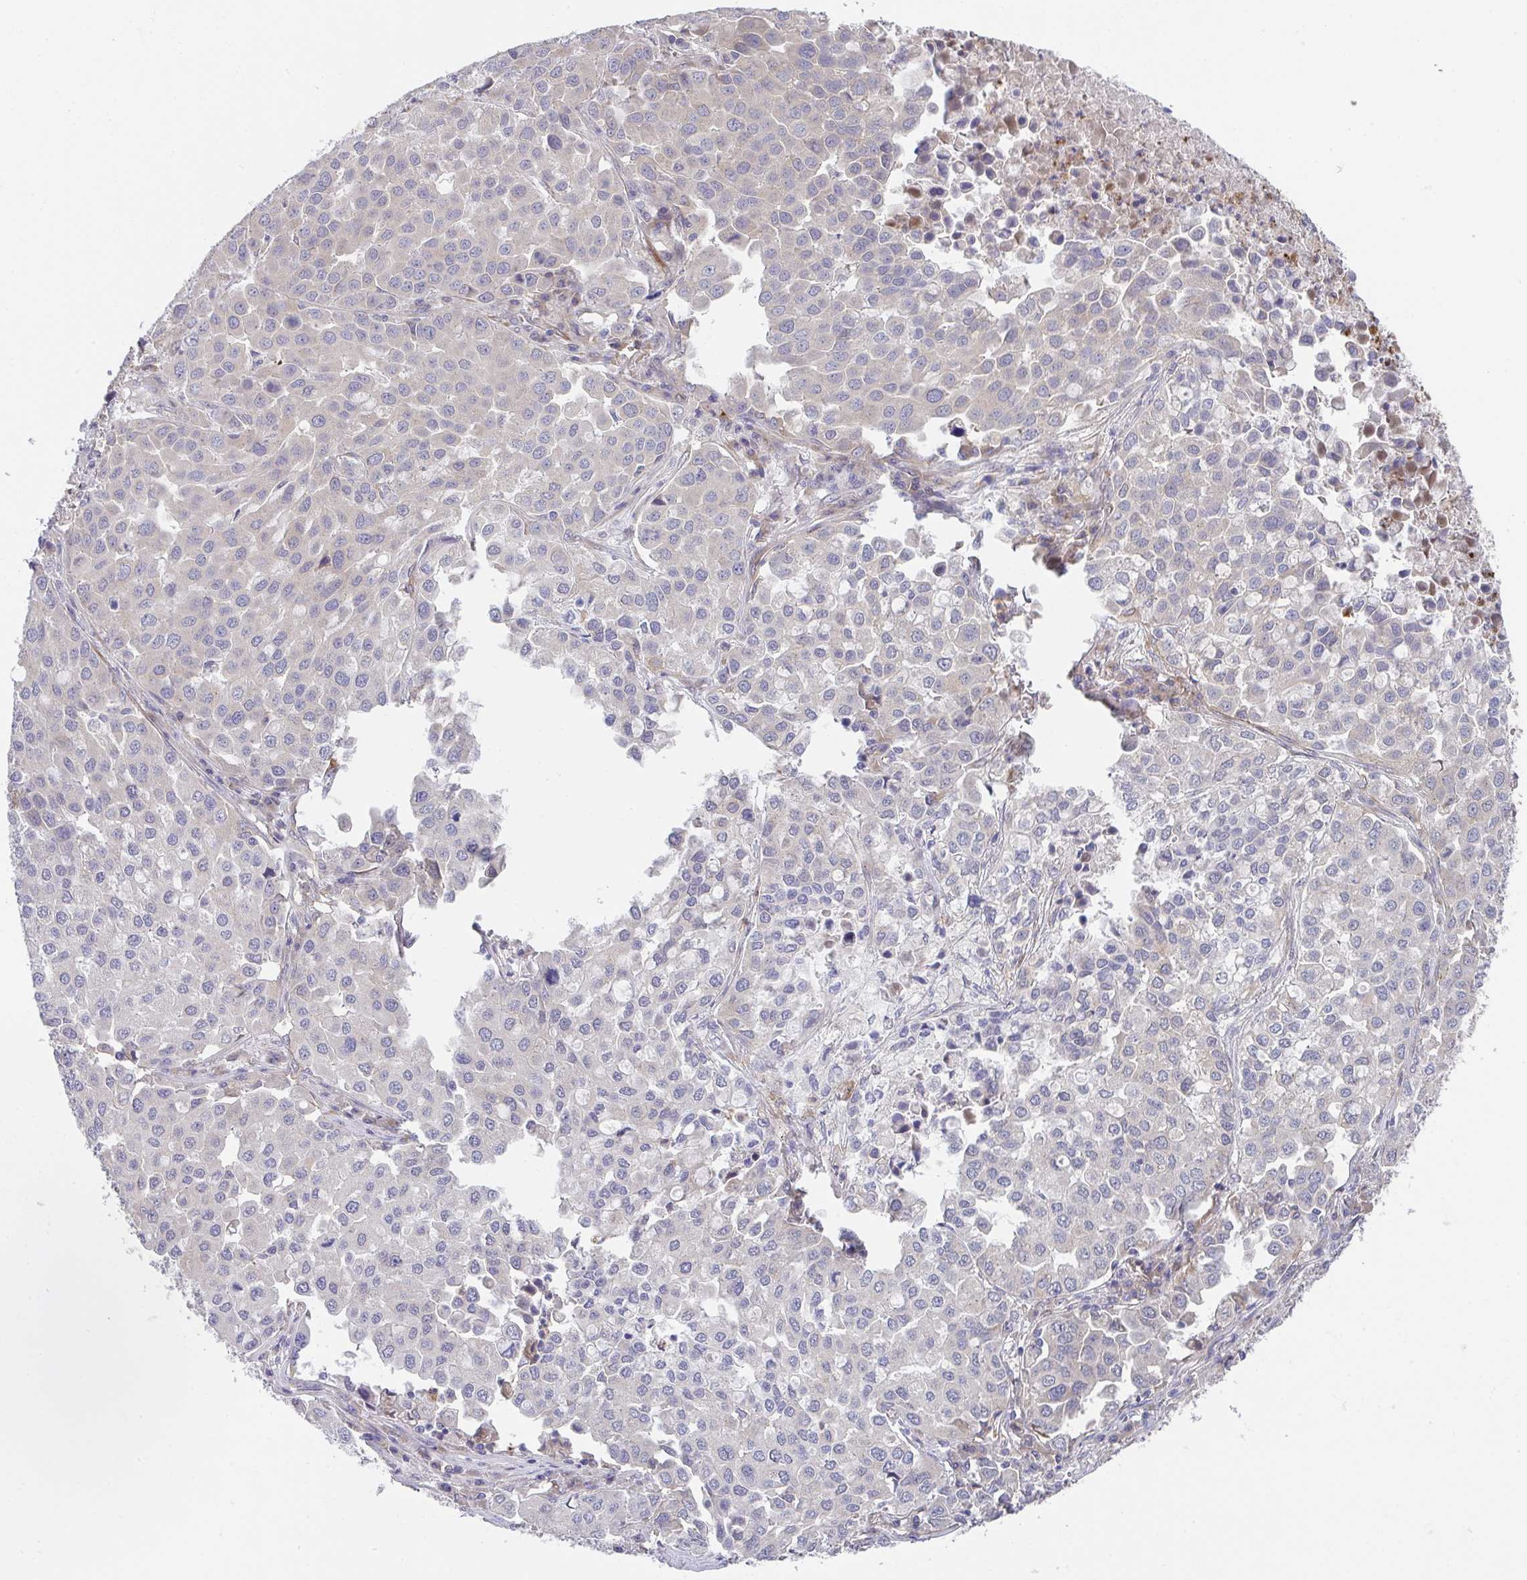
{"staining": {"intensity": "negative", "quantity": "none", "location": "none"}, "tissue": "lung cancer", "cell_type": "Tumor cells", "image_type": "cancer", "snomed": [{"axis": "morphology", "description": "Adenocarcinoma, NOS"}, {"axis": "morphology", "description": "Adenocarcinoma, metastatic, NOS"}, {"axis": "topography", "description": "Lymph node"}, {"axis": "topography", "description": "Lung"}], "caption": "Immunohistochemistry (IHC) of lung metastatic adenocarcinoma reveals no staining in tumor cells. The staining was performed using DAB to visualize the protein expression in brown, while the nuclei were stained in blue with hematoxylin (Magnification: 20x).", "gene": "TSPAN31", "patient": {"sex": "female", "age": 65}}